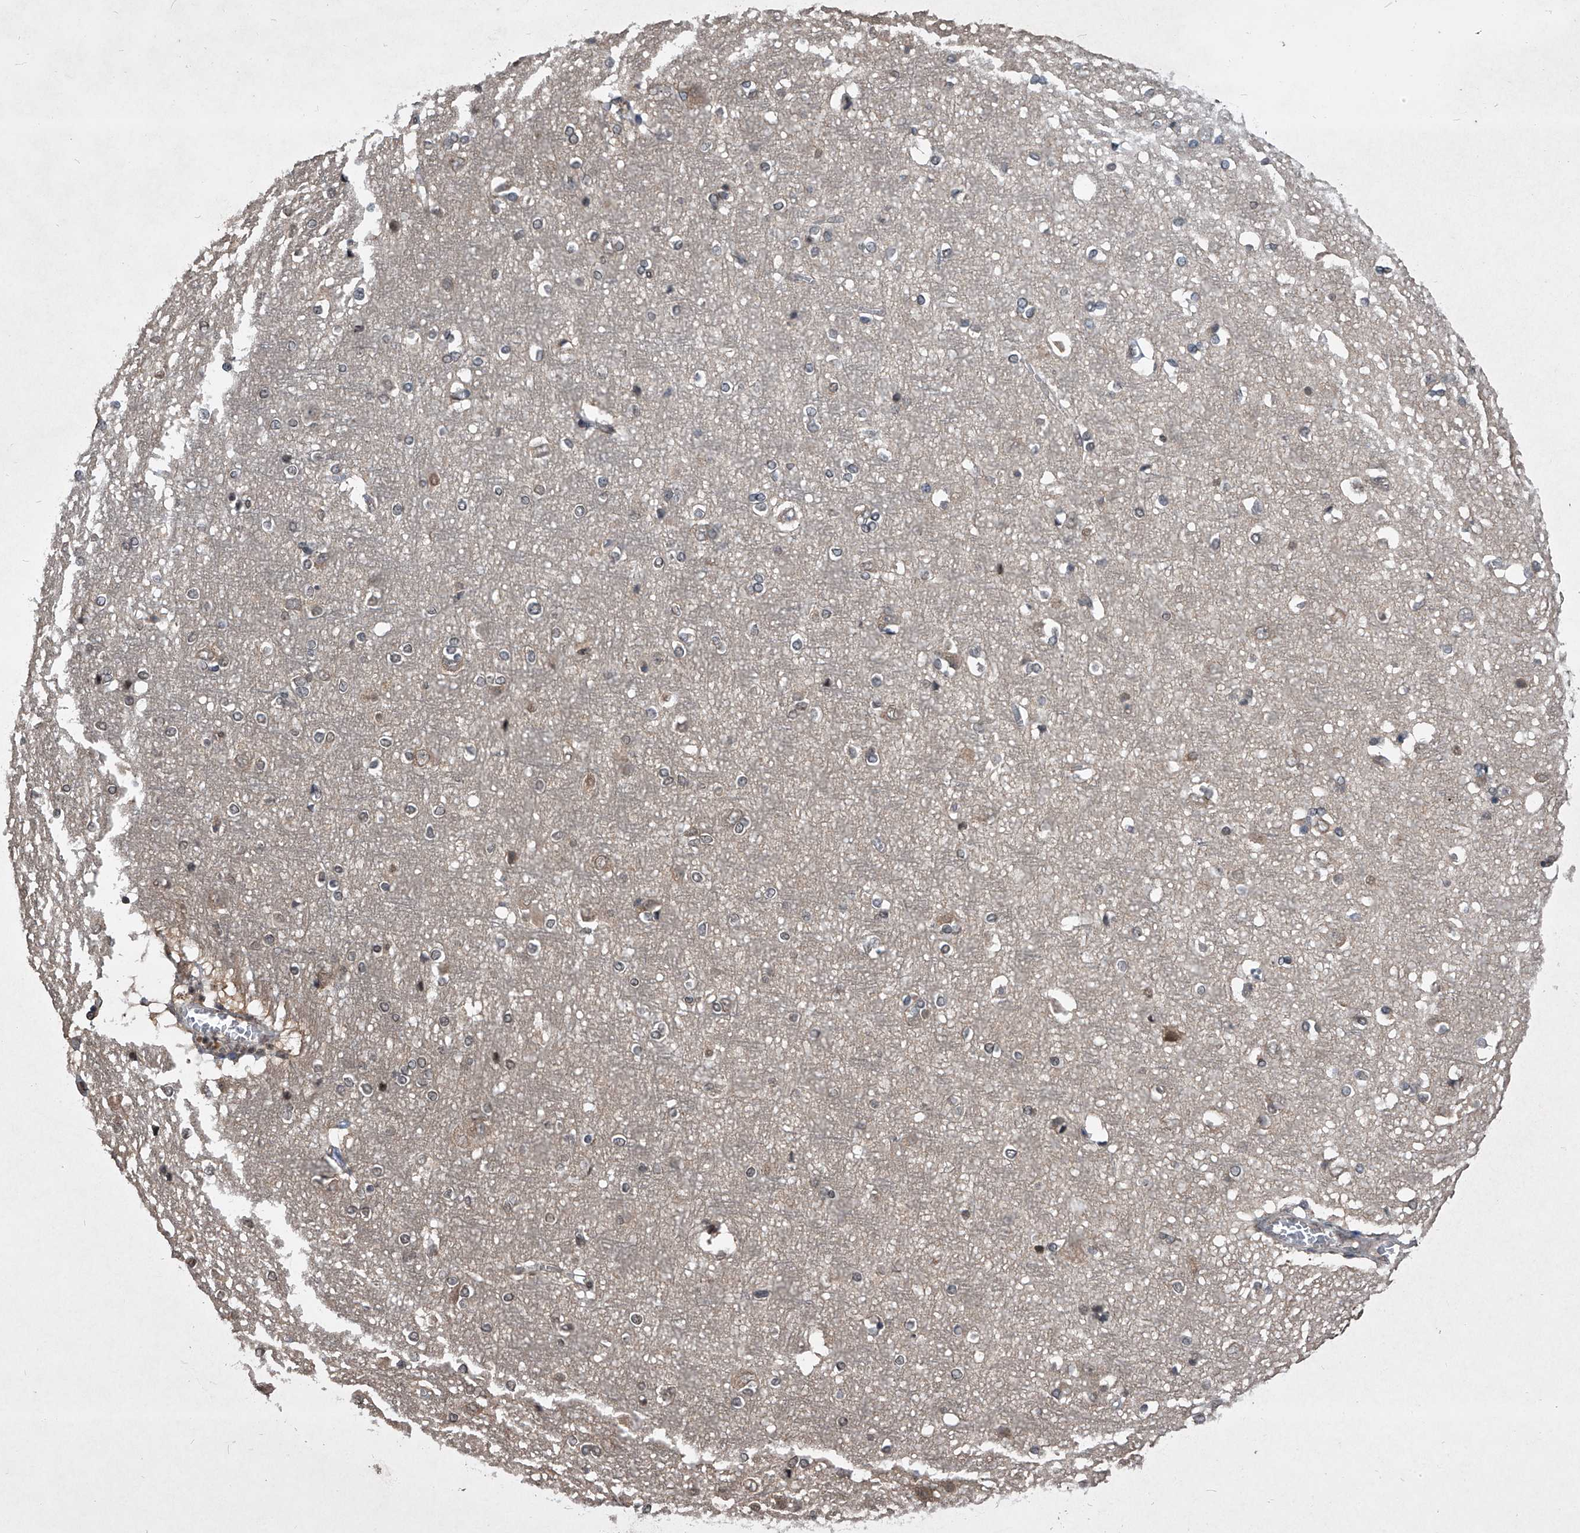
{"staining": {"intensity": "weak", "quantity": "<25%", "location": "cytoplasmic/membranous"}, "tissue": "cerebral cortex", "cell_type": "Endothelial cells", "image_type": "normal", "snomed": [{"axis": "morphology", "description": "Normal tissue, NOS"}, {"axis": "topography", "description": "Cerebral cortex"}], "caption": "Endothelial cells are negative for brown protein staining in unremarkable cerebral cortex.", "gene": "TSNAX", "patient": {"sex": "male", "age": 54}}